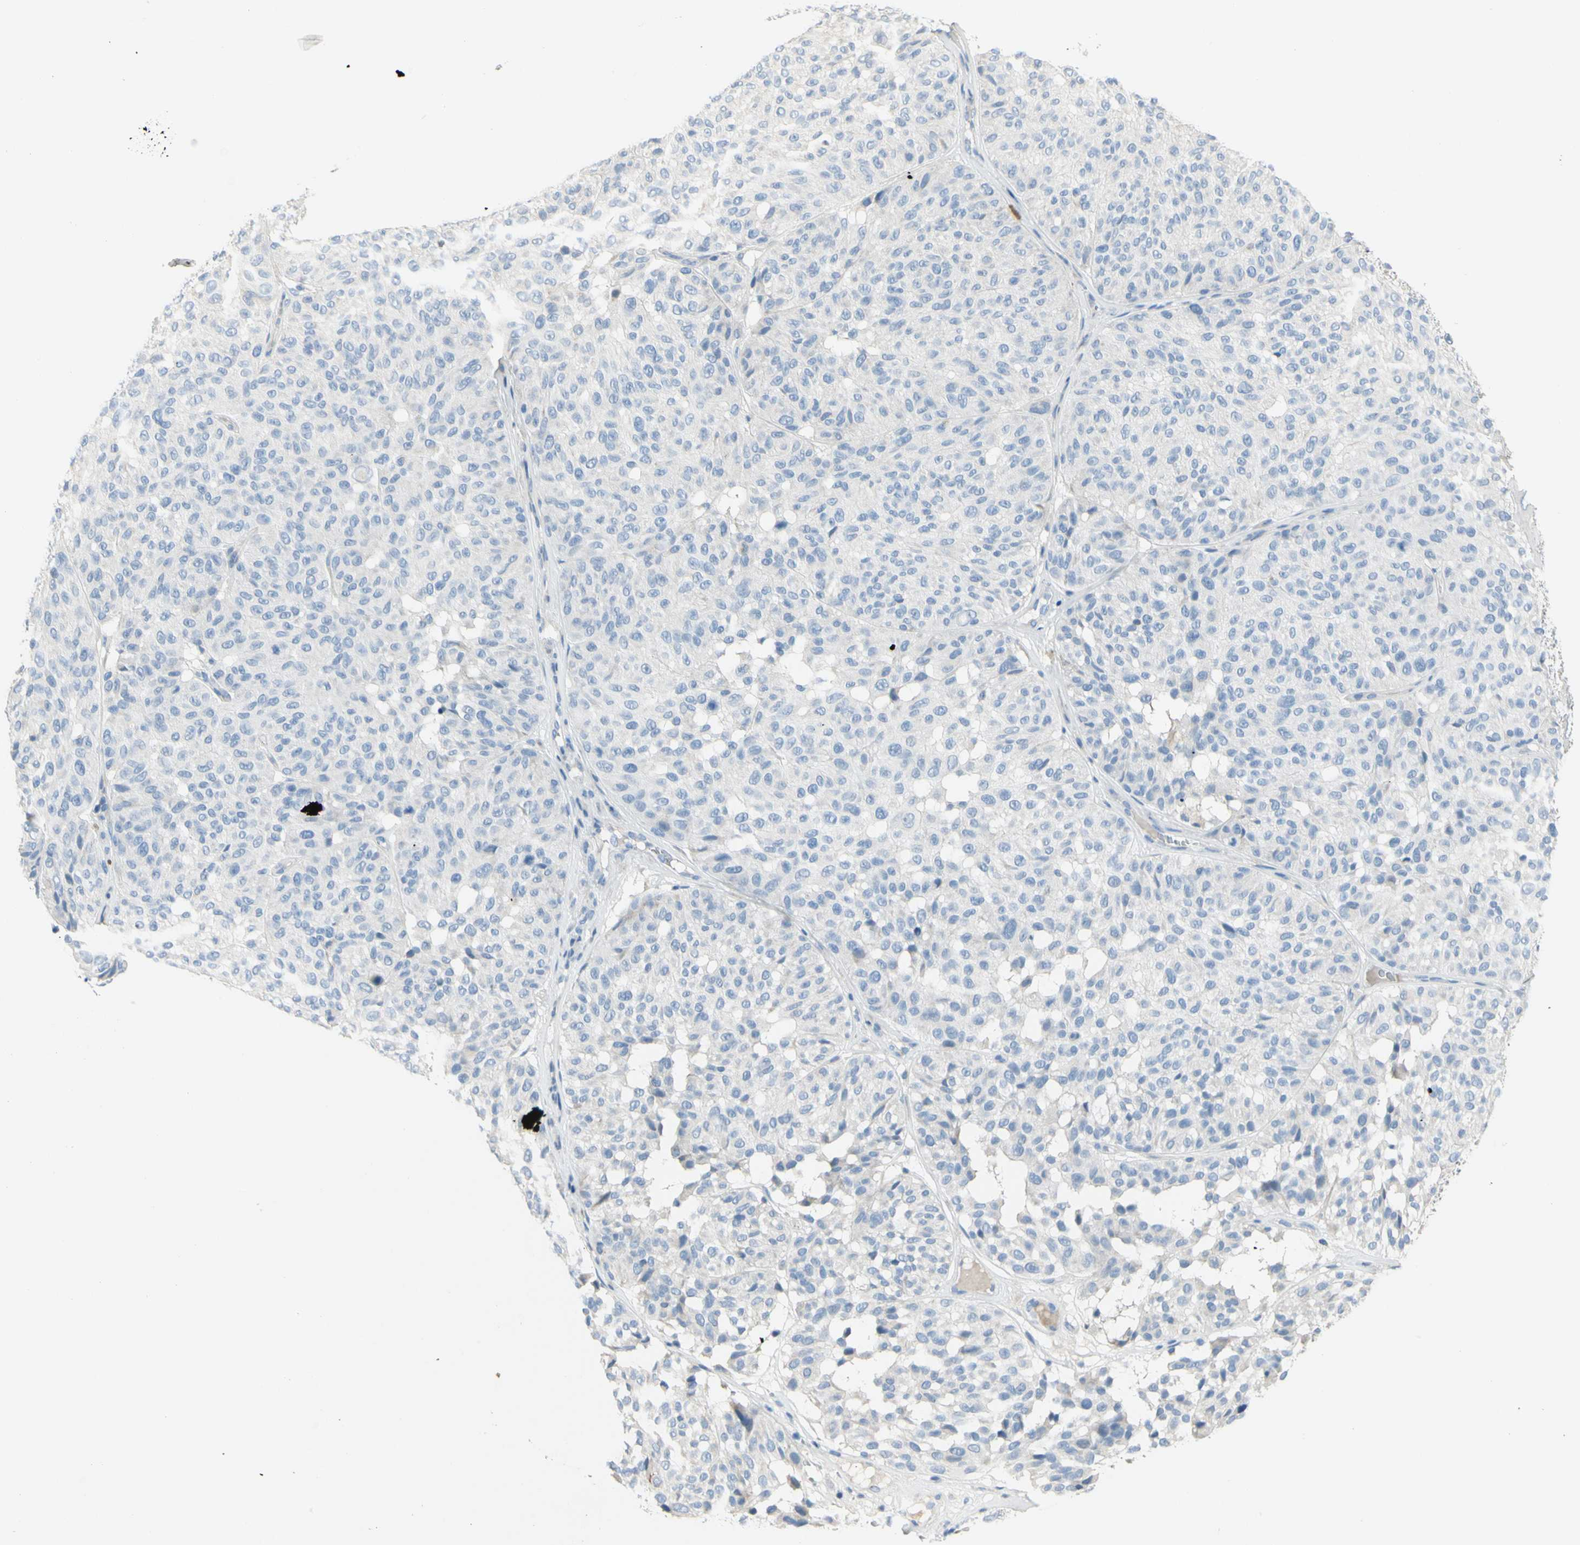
{"staining": {"intensity": "negative", "quantity": "none", "location": "none"}, "tissue": "melanoma", "cell_type": "Tumor cells", "image_type": "cancer", "snomed": [{"axis": "morphology", "description": "Malignant melanoma, NOS"}, {"axis": "topography", "description": "Skin"}], "caption": "The photomicrograph demonstrates no staining of tumor cells in melanoma.", "gene": "MUC1", "patient": {"sex": "female", "age": 46}}